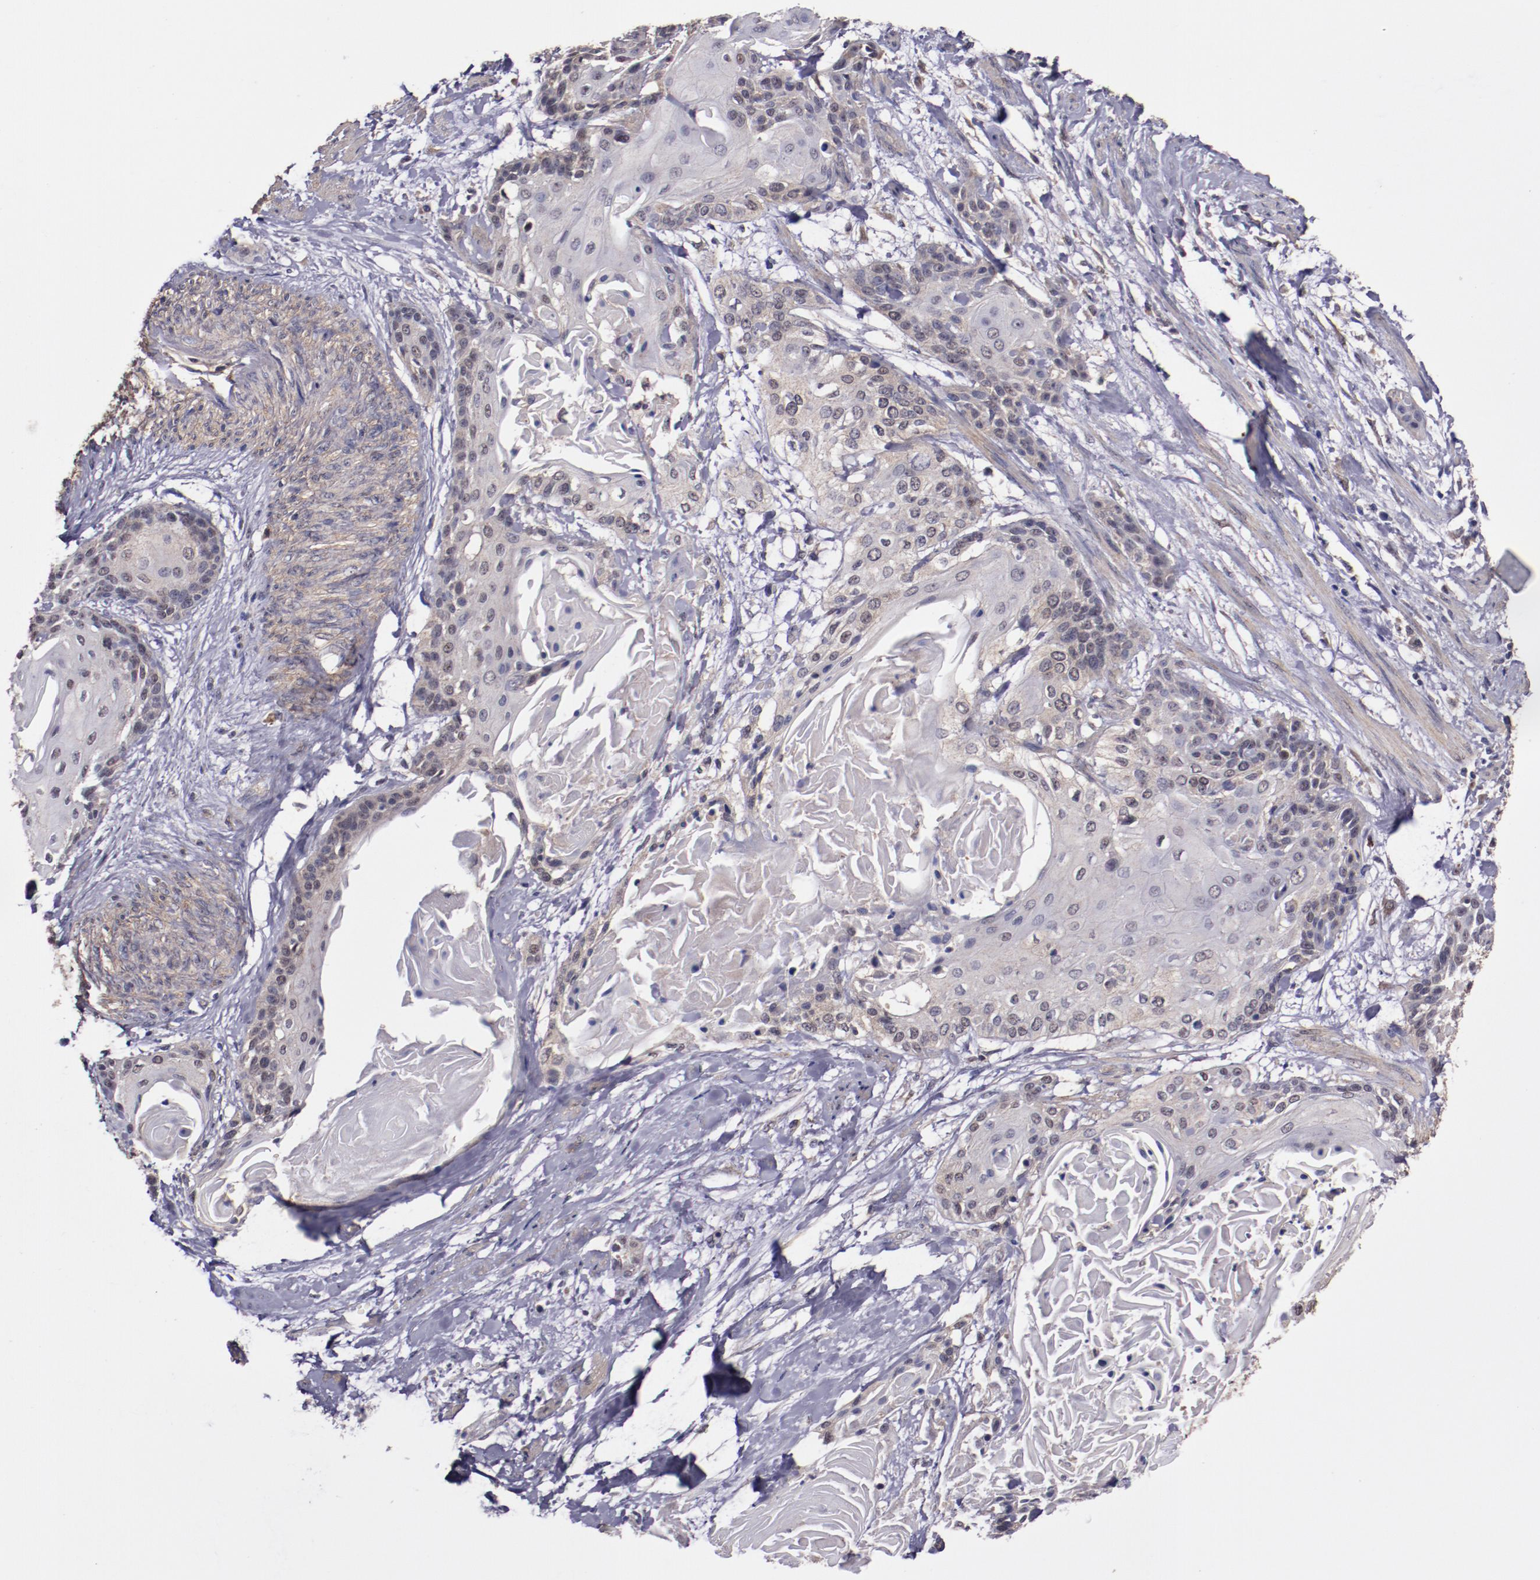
{"staining": {"intensity": "weak", "quantity": ">75%", "location": "cytoplasmic/membranous,nuclear"}, "tissue": "cervical cancer", "cell_type": "Tumor cells", "image_type": "cancer", "snomed": [{"axis": "morphology", "description": "Squamous cell carcinoma, NOS"}, {"axis": "topography", "description": "Cervix"}], "caption": "Weak cytoplasmic/membranous and nuclear protein staining is seen in about >75% of tumor cells in cervical cancer (squamous cell carcinoma).", "gene": "FTSJ1", "patient": {"sex": "female", "age": 57}}